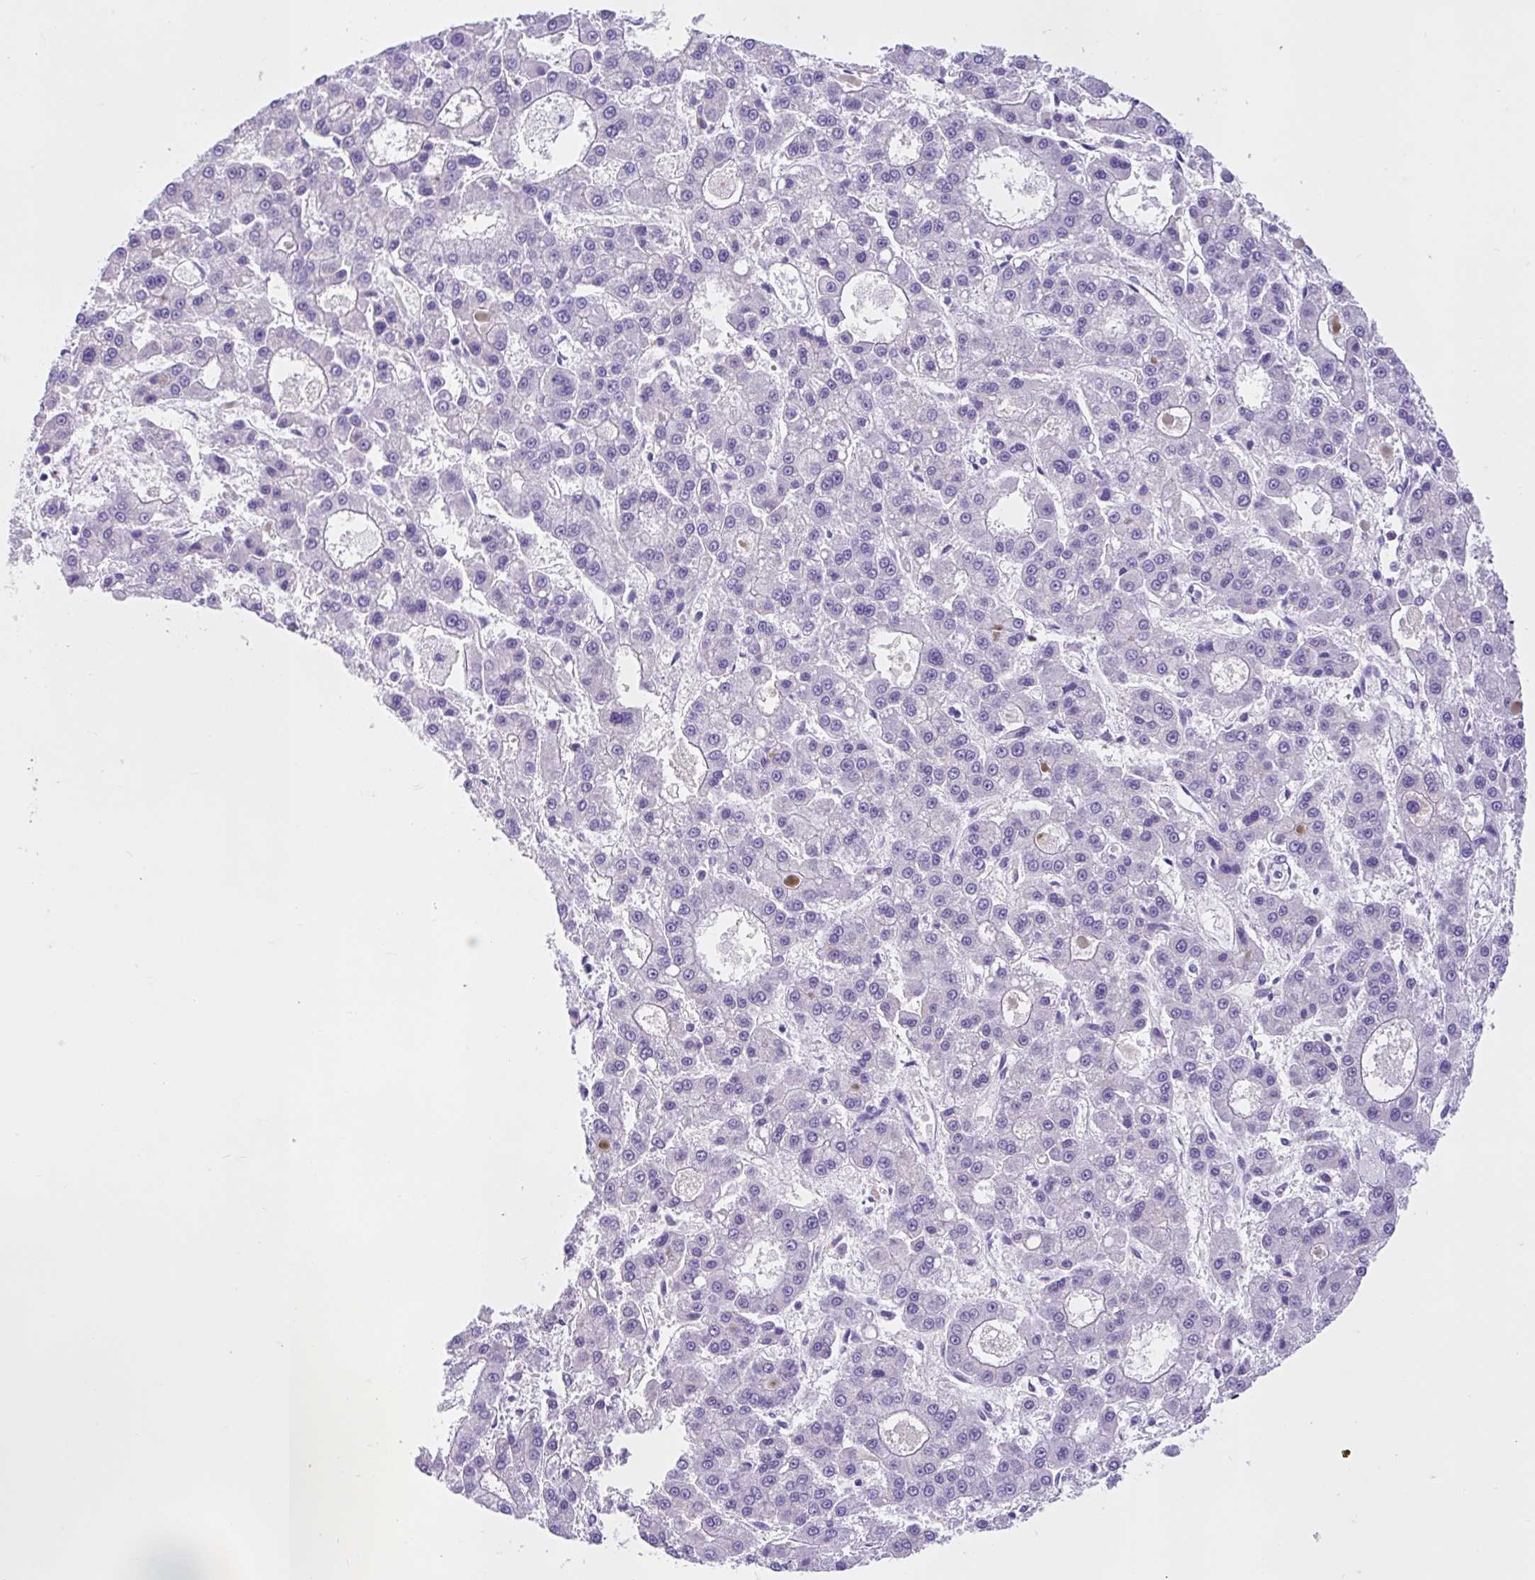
{"staining": {"intensity": "negative", "quantity": "none", "location": "none"}, "tissue": "liver cancer", "cell_type": "Tumor cells", "image_type": "cancer", "snomed": [{"axis": "morphology", "description": "Carcinoma, Hepatocellular, NOS"}, {"axis": "topography", "description": "Liver"}], "caption": "Tumor cells show no significant expression in liver hepatocellular carcinoma. (Stains: DAB (3,3'-diaminobenzidine) immunohistochemistry (IHC) with hematoxylin counter stain, Microscopy: brightfield microscopy at high magnification).", "gene": "ZNF319", "patient": {"sex": "male", "age": 70}}